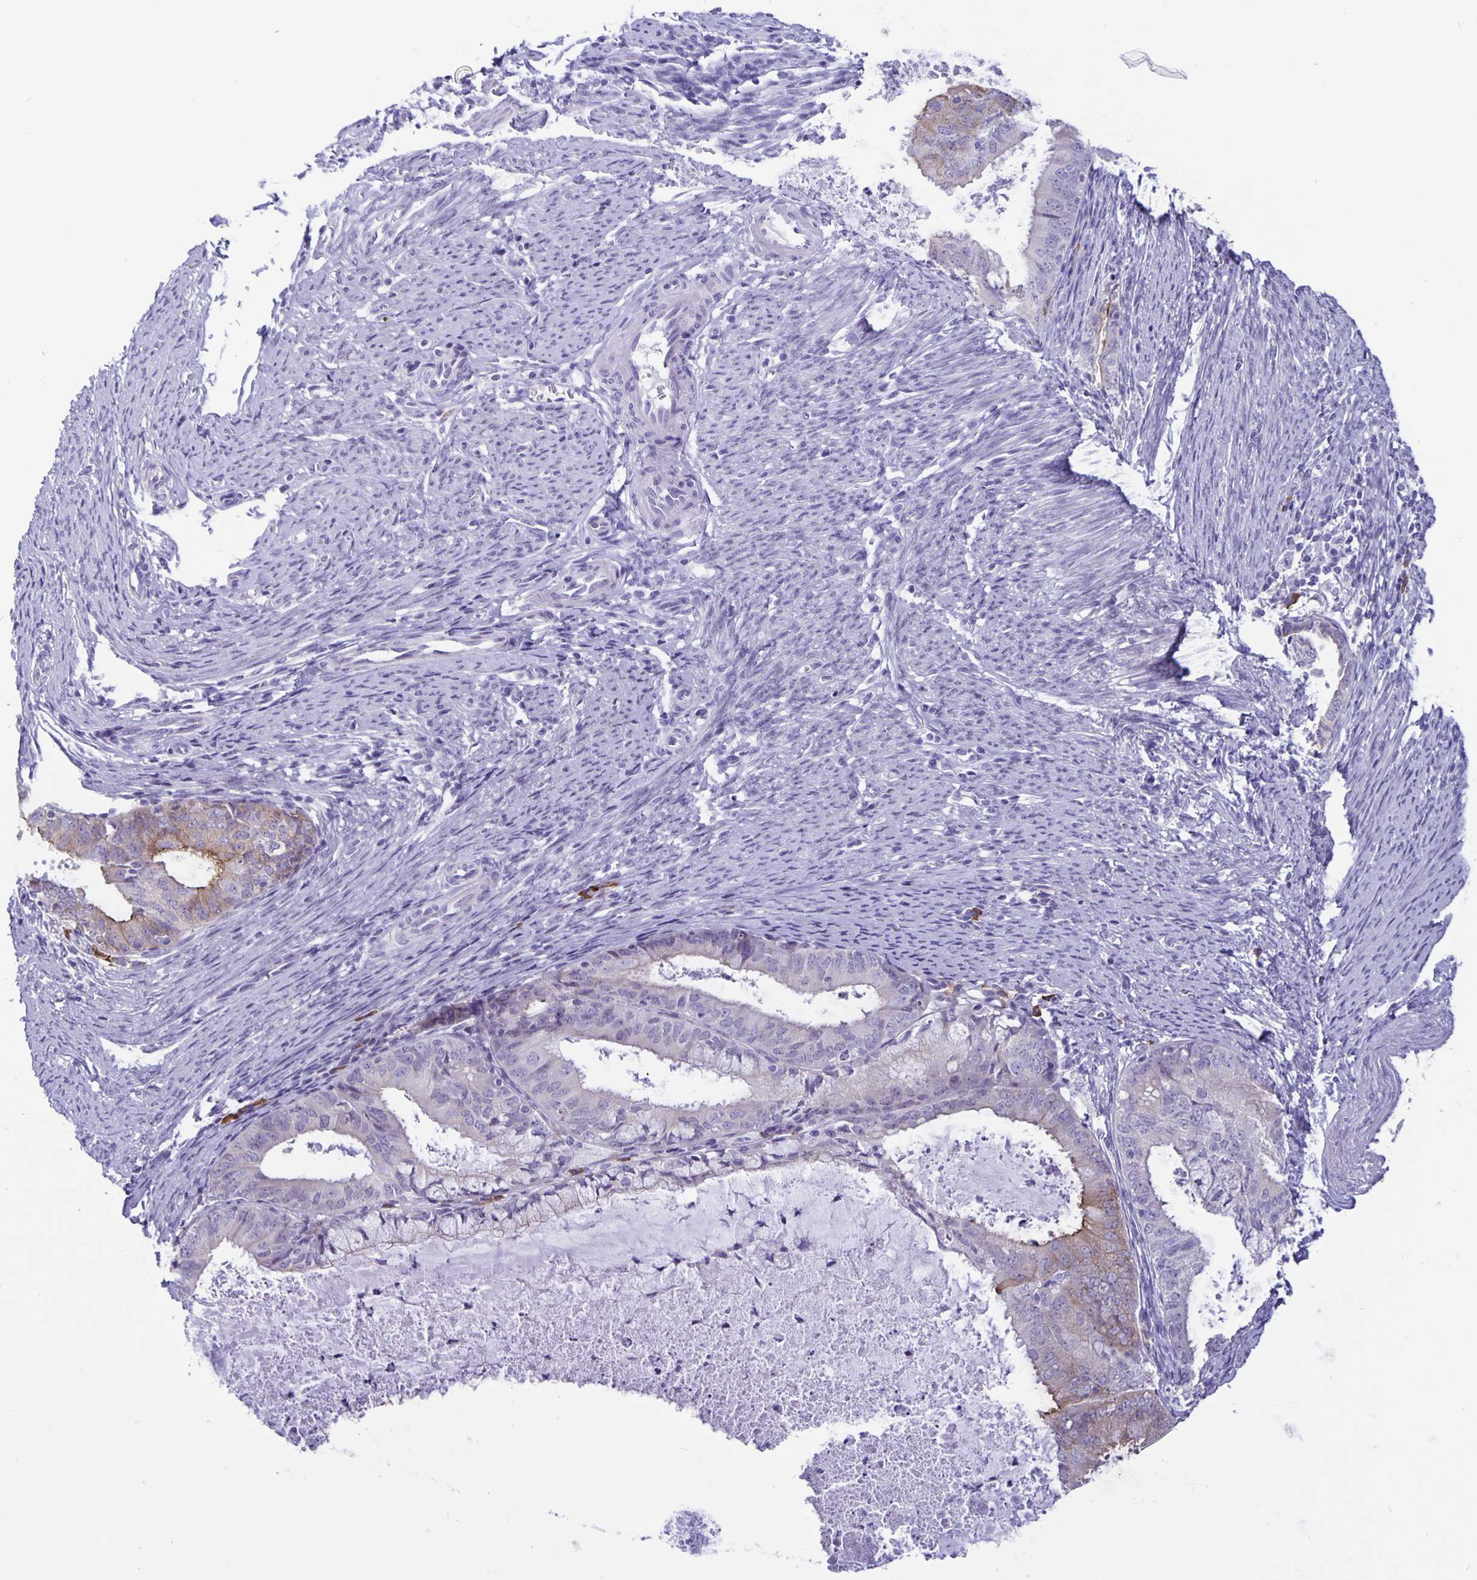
{"staining": {"intensity": "moderate", "quantity": "<25%", "location": "cytoplasmic/membranous"}, "tissue": "endometrial cancer", "cell_type": "Tumor cells", "image_type": "cancer", "snomed": [{"axis": "morphology", "description": "Adenocarcinoma, NOS"}, {"axis": "topography", "description": "Endometrium"}], "caption": "Immunohistochemical staining of endometrial cancer (adenocarcinoma) demonstrates low levels of moderate cytoplasmic/membranous staining in approximately <25% of tumor cells. Immunohistochemistry (ihc) stains the protein in brown and the nuclei are stained blue.", "gene": "ERMN", "patient": {"sex": "female", "age": 57}}